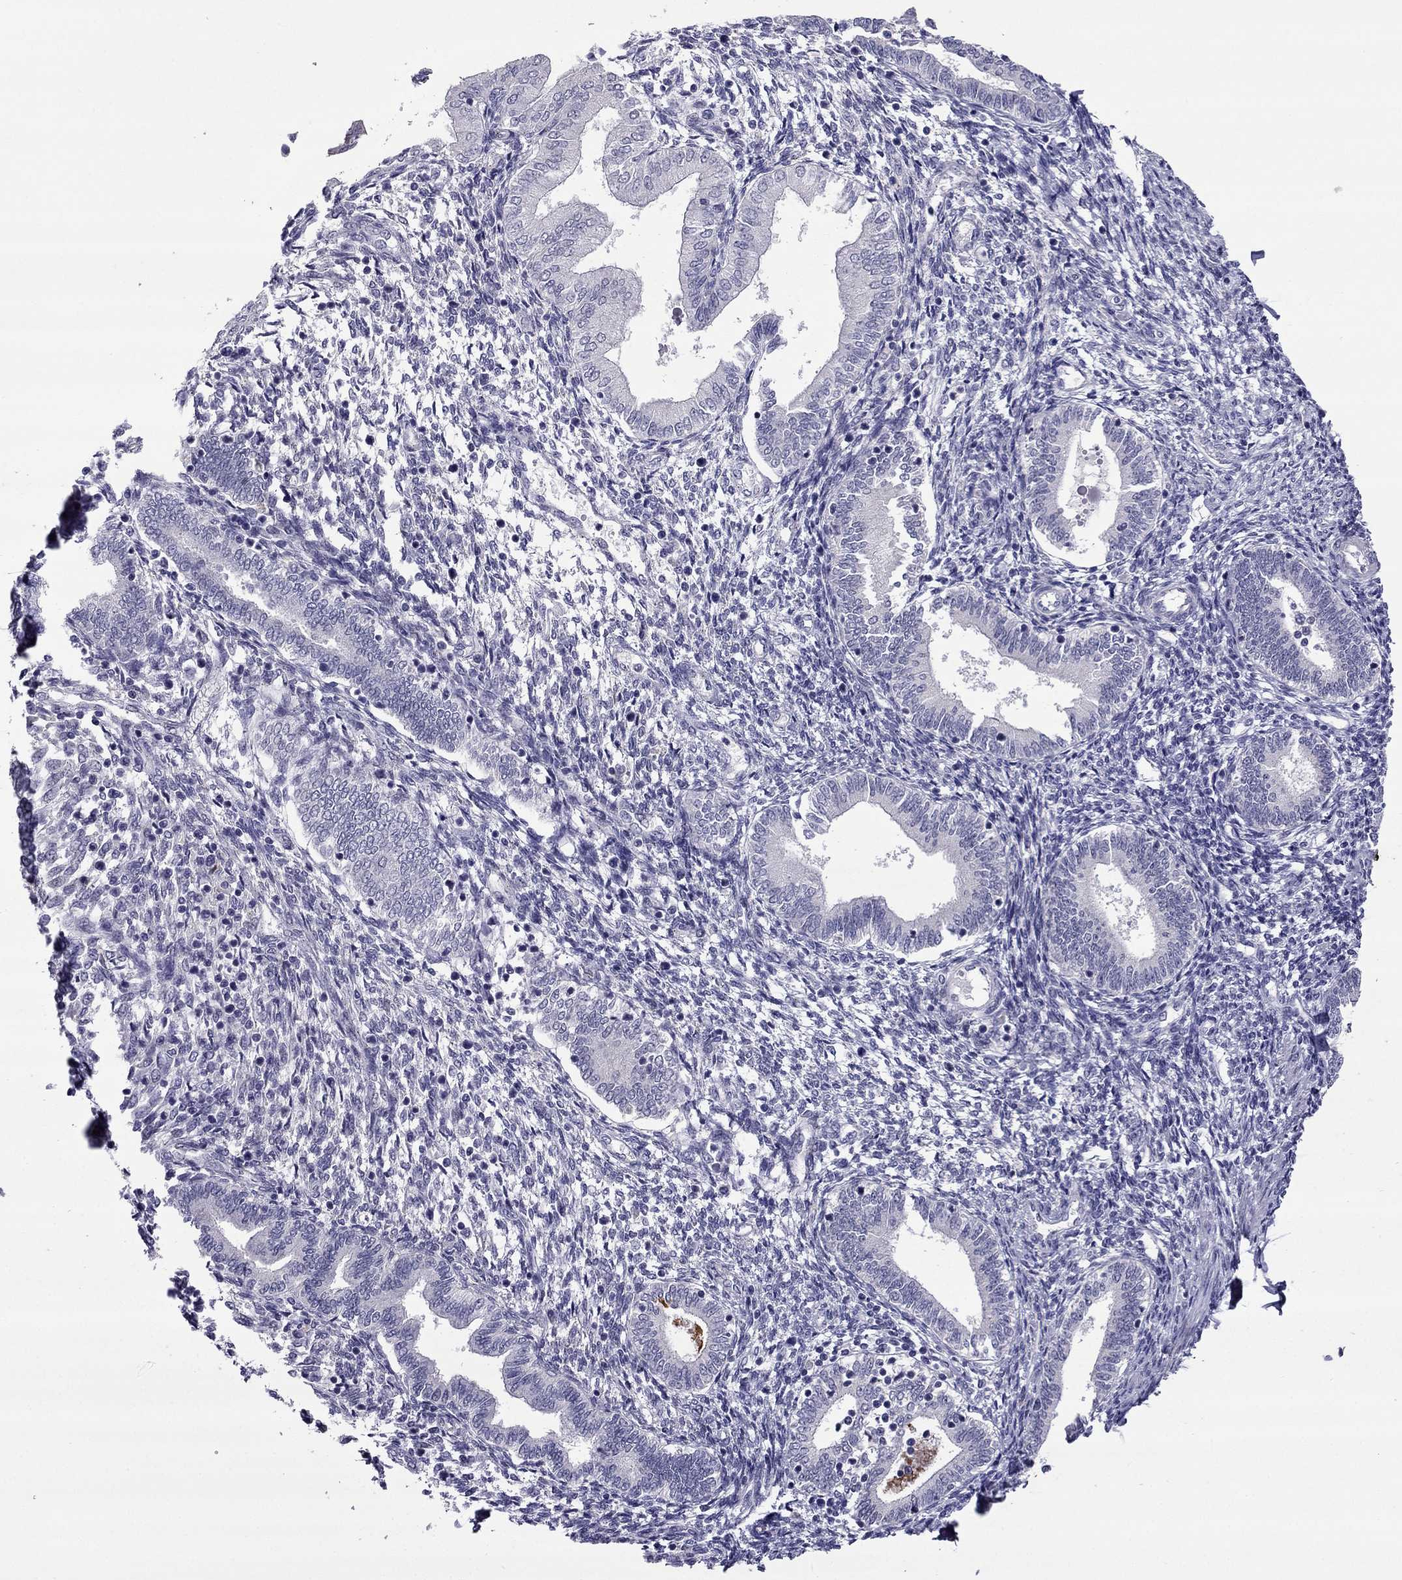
{"staining": {"intensity": "negative", "quantity": "none", "location": "none"}, "tissue": "endometrium", "cell_type": "Cells in endometrial stroma", "image_type": "normal", "snomed": [{"axis": "morphology", "description": "Normal tissue, NOS"}, {"axis": "topography", "description": "Endometrium"}], "caption": "An IHC micrograph of normal endometrium is shown. There is no staining in cells in endometrial stroma of endometrium. (DAB (3,3'-diaminobenzidine) IHC visualized using brightfield microscopy, high magnification).", "gene": "MYBPH", "patient": {"sex": "female", "age": 42}}